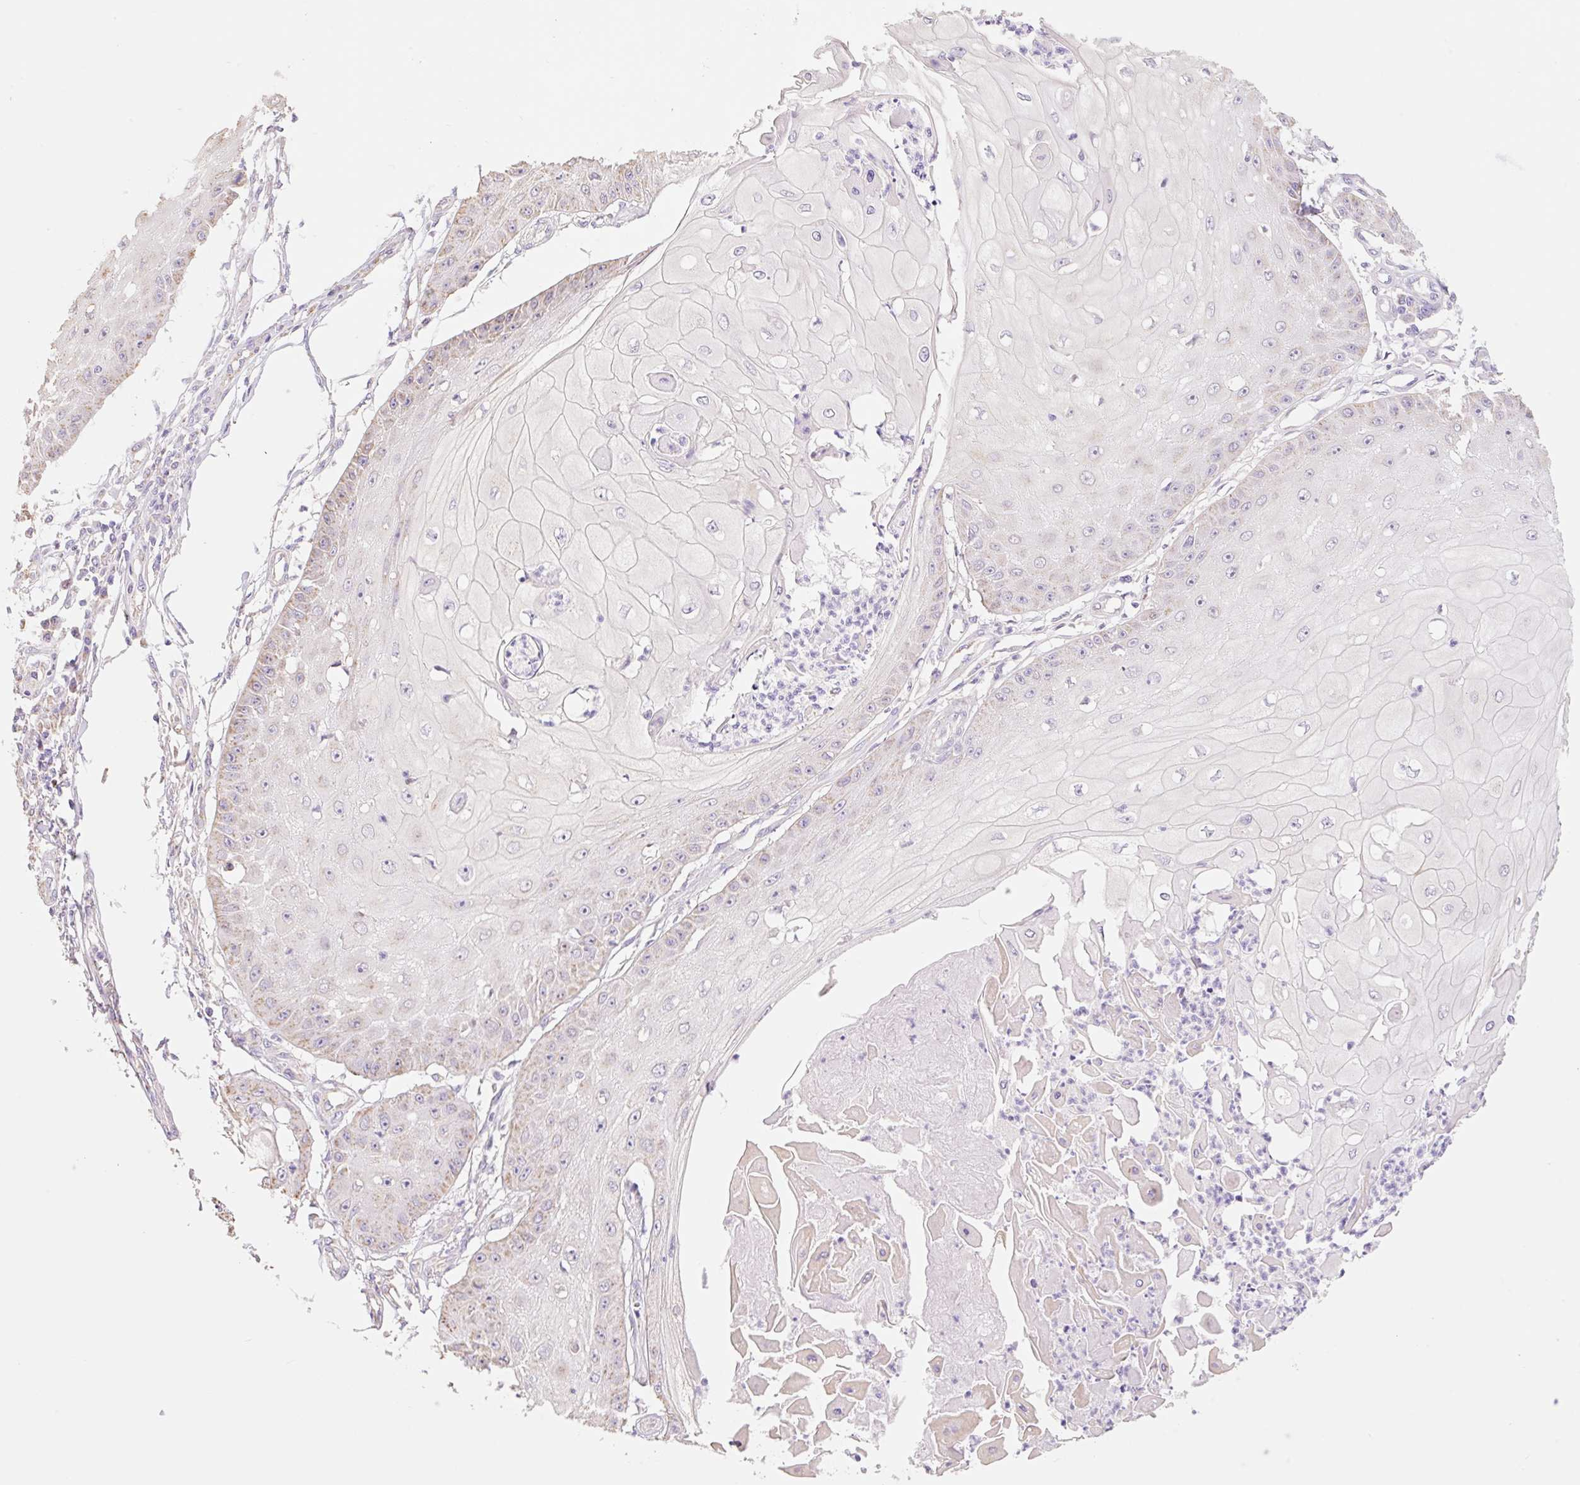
{"staining": {"intensity": "negative", "quantity": "none", "location": "none"}, "tissue": "skin cancer", "cell_type": "Tumor cells", "image_type": "cancer", "snomed": [{"axis": "morphology", "description": "Squamous cell carcinoma, NOS"}, {"axis": "topography", "description": "Skin"}], "caption": "Human squamous cell carcinoma (skin) stained for a protein using immunohistochemistry (IHC) exhibits no positivity in tumor cells.", "gene": "COPZ2", "patient": {"sex": "male", "age": 70}}